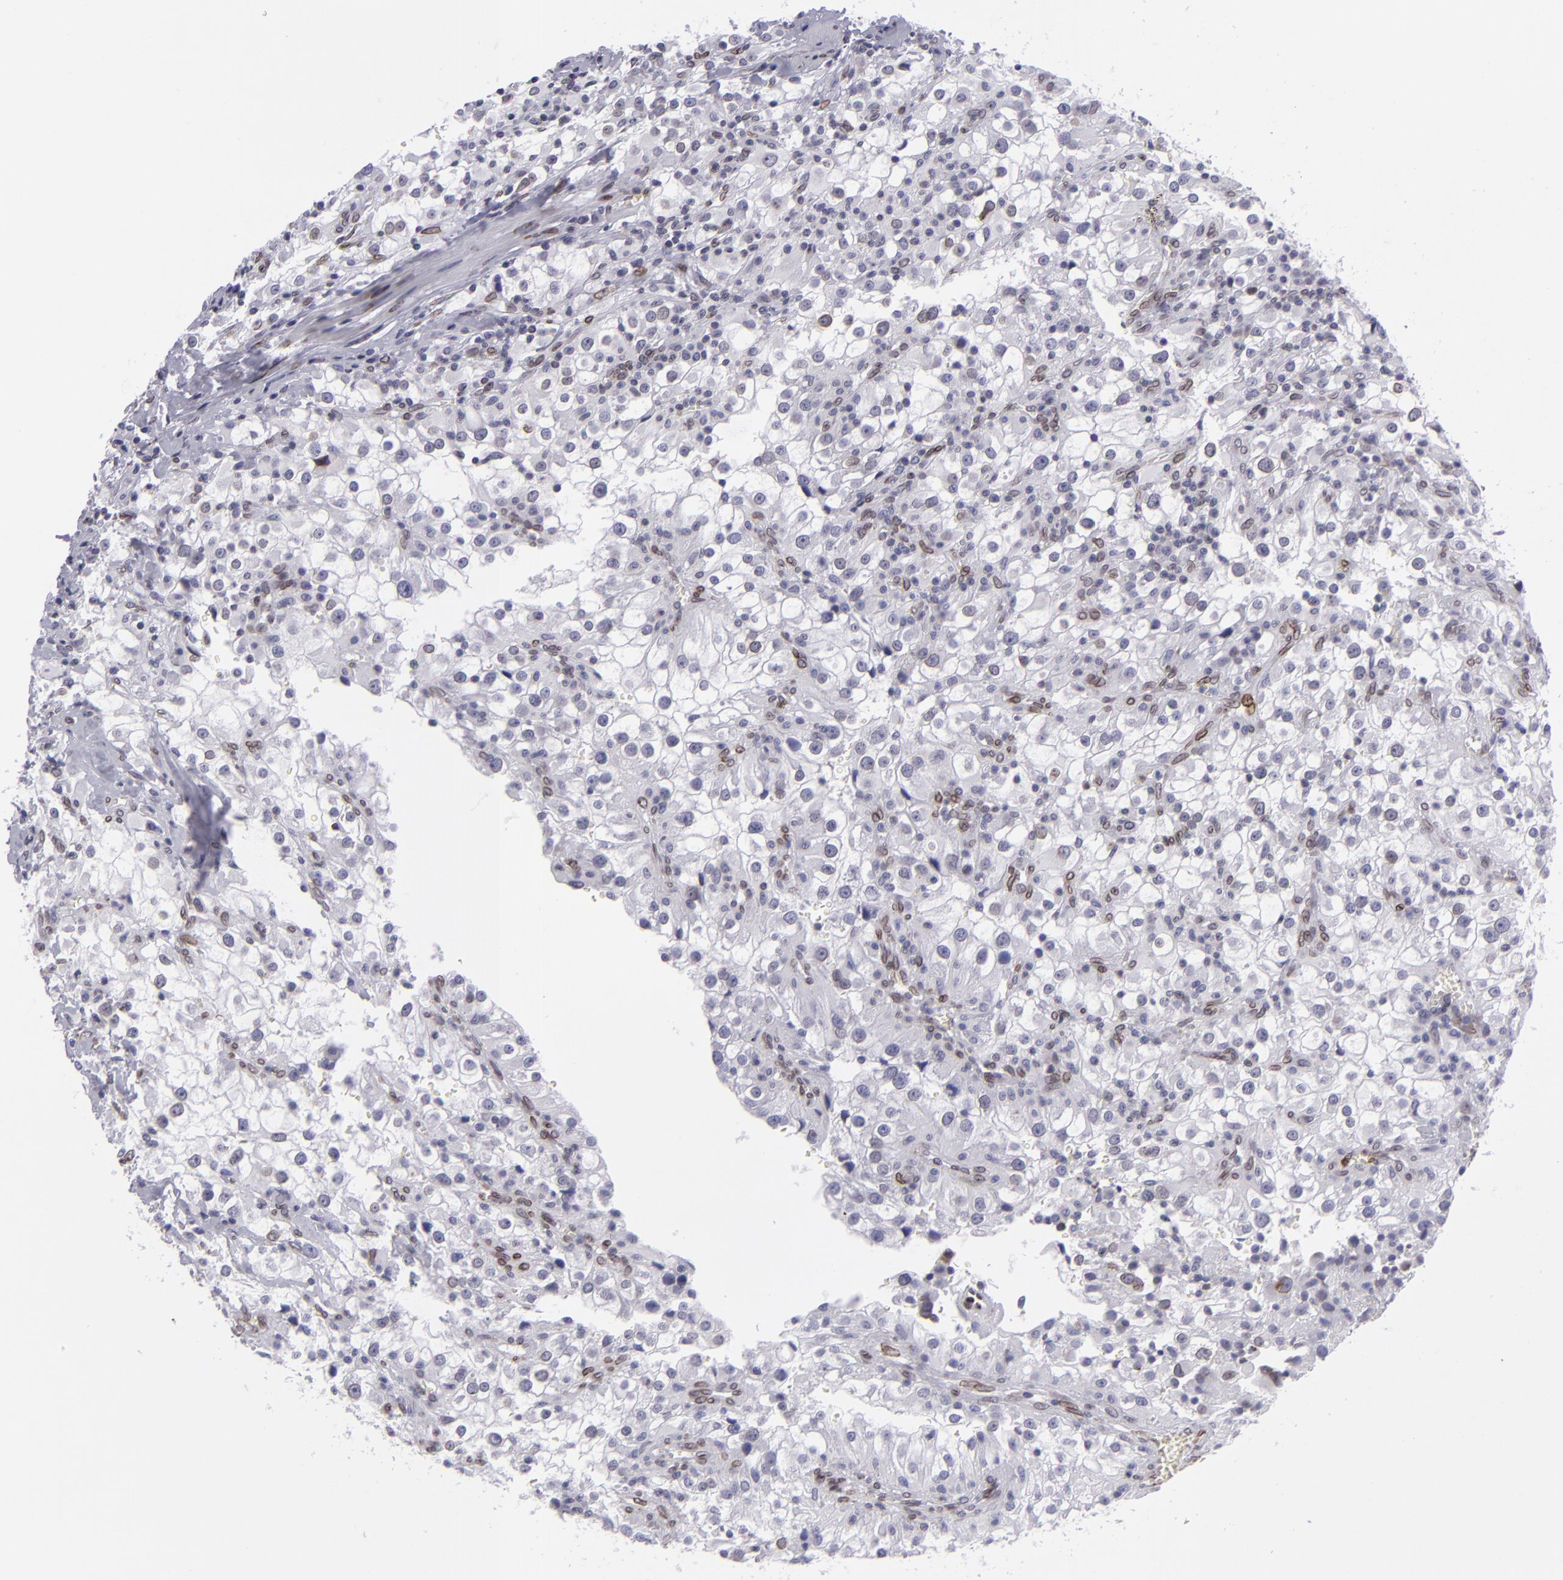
{"staining": {"intensity": "moderate", "quantity": "<25%", "location": "nuclear"}, "tissue": "renal cancer", "cell_type": "Tumor cells", "image_type": "cancer", "snomed": [{"axis": "morphology", "description": "Adenocarcinoma, NOS"}, {"axis": "topography", "description": "Kidney"}], "caption": "Adenocarcinoma (renal) was stained to show a protein in brown. There is low levels of moderate nuclear staining in about <25% of tumor cells. (DAB IHC, brown staining for protein, blue staining for nuclei).", "gene": "EMD", "patient": {"sex": "female", "age": 52}}